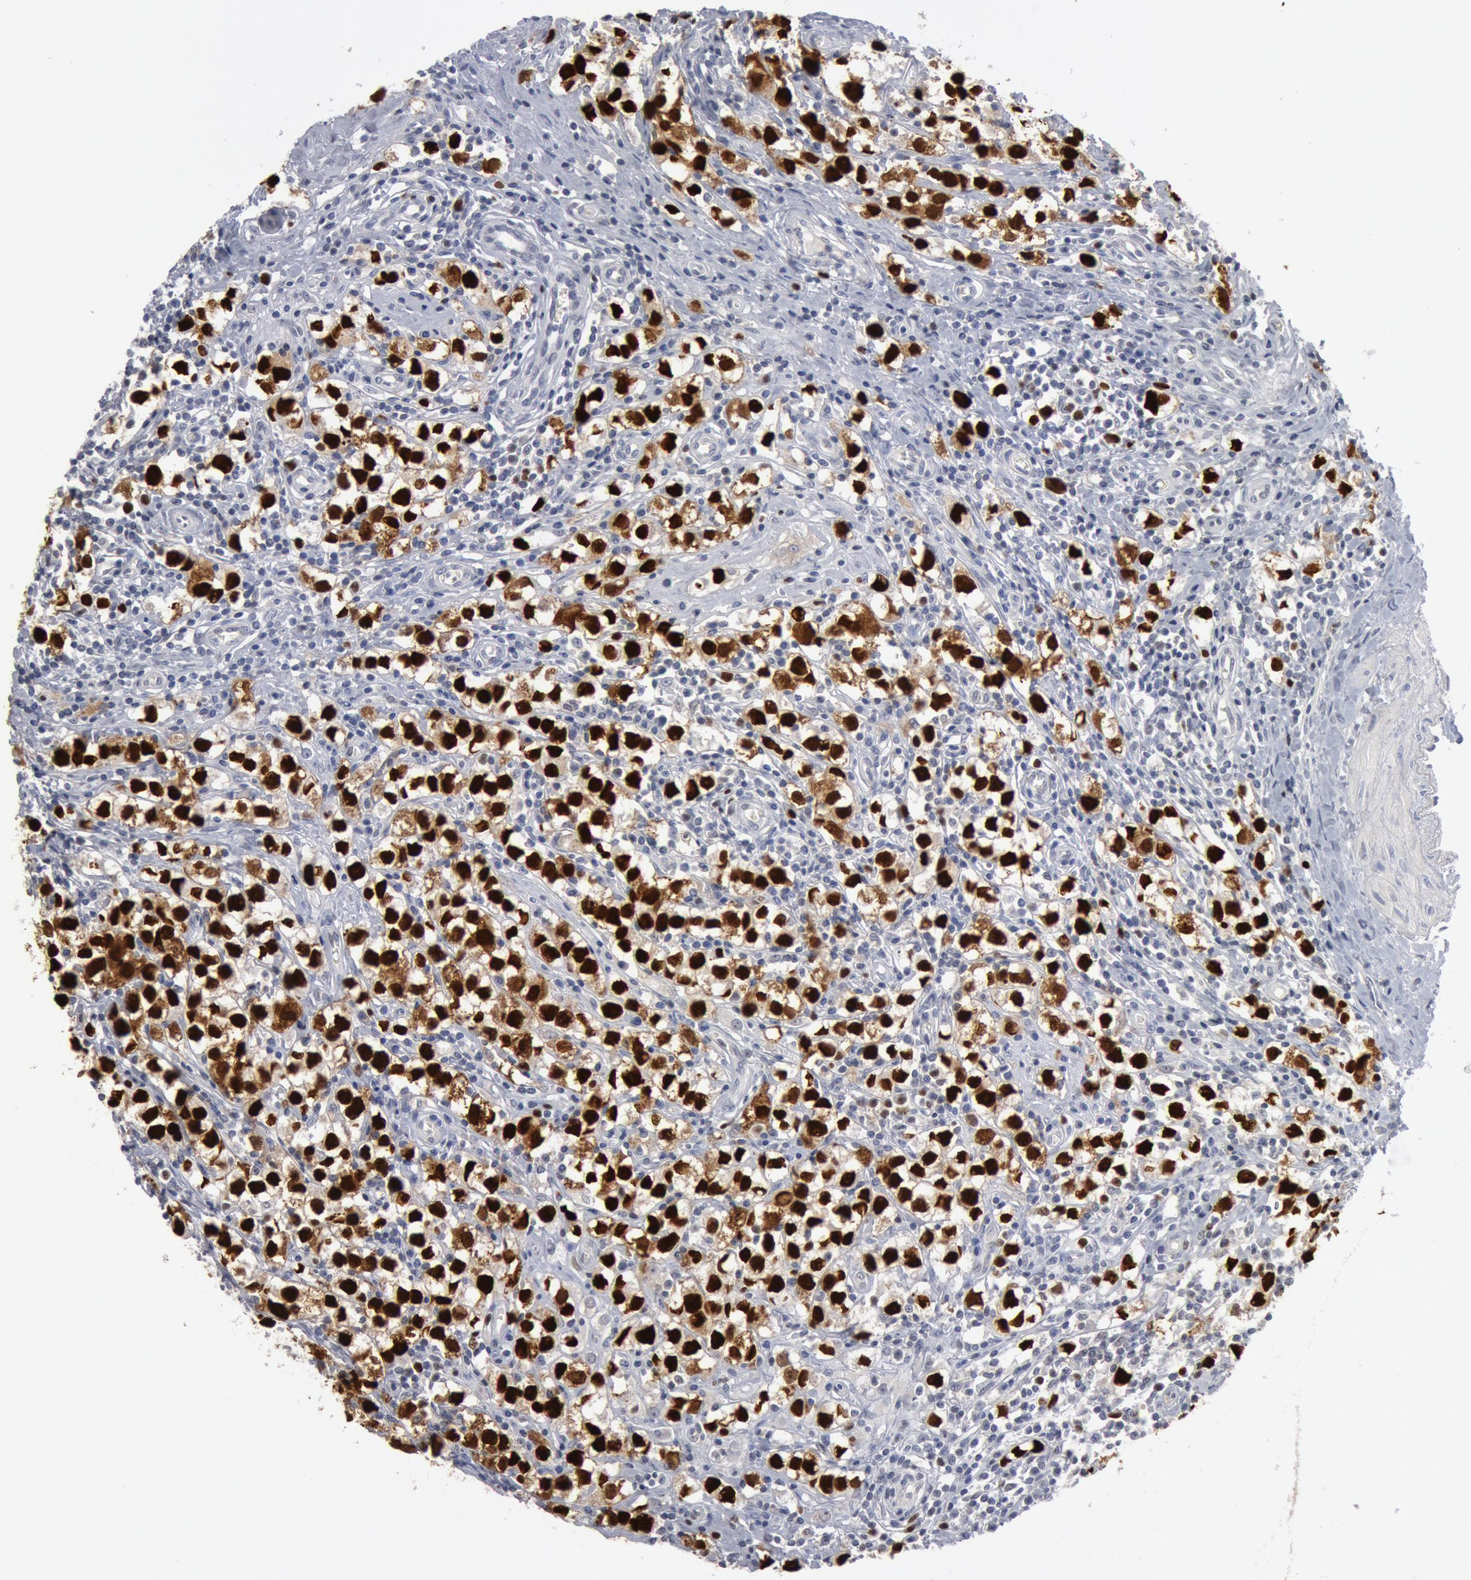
{"staining": {"intensity": "strong", "quantity": "25%-75%", "location": "nuclear"}, "tissue": "testis cancer", "cell_type": "Tumor cells", "image_type": "cancer", "snomed": [{"axis": "morphology", "description": "Seminoma, NOS"}, {"axis": "topography", "description": "Testis"}], "caption": "An image of seminoma (testis) stained for a protein displays strong nuclear brown staining in tumor cells.", "gene": "WDHD1", "patient": {"sex": "male", "age": 35}}